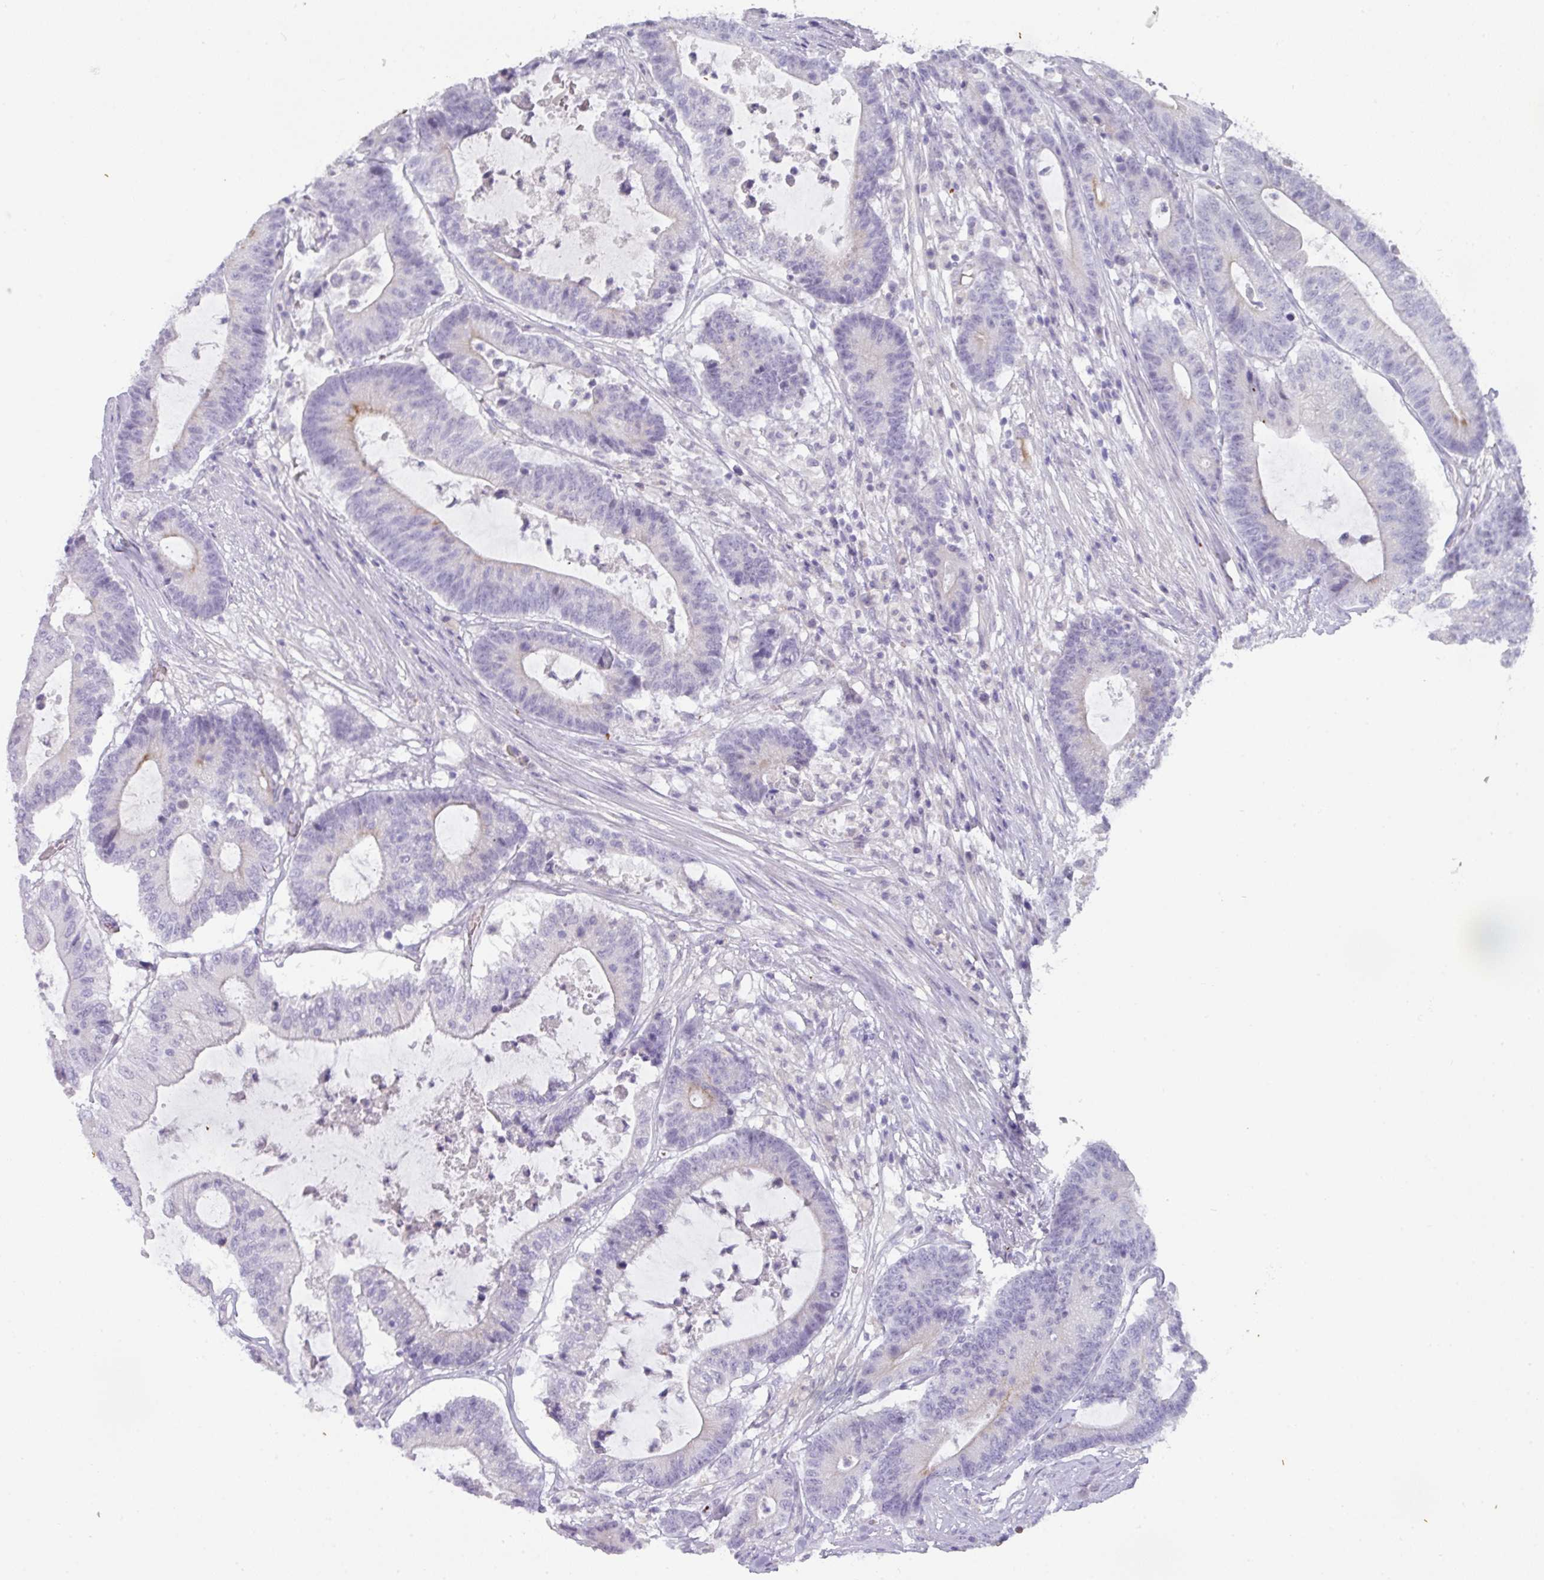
{"staining": {"intensity": "weak", "quantity": "<25%", "location": "cytoplasmic/membranous"}, "tissue": "colorectal cancer", "cell_type": "Tumor cells", "image_type": "cancer", "snomed": [{"axis": "morphology", "description": "Adenocarcinoma, NOS"}, {"axis": "topography", "description": "Colon"}], "caption": "Micrograph shows no significant protein staining in tumor cells of colorectal cancer (adenocarcinoma).", "gene": "OR52N1", "patient": {"sex": "female", "age": 84}}